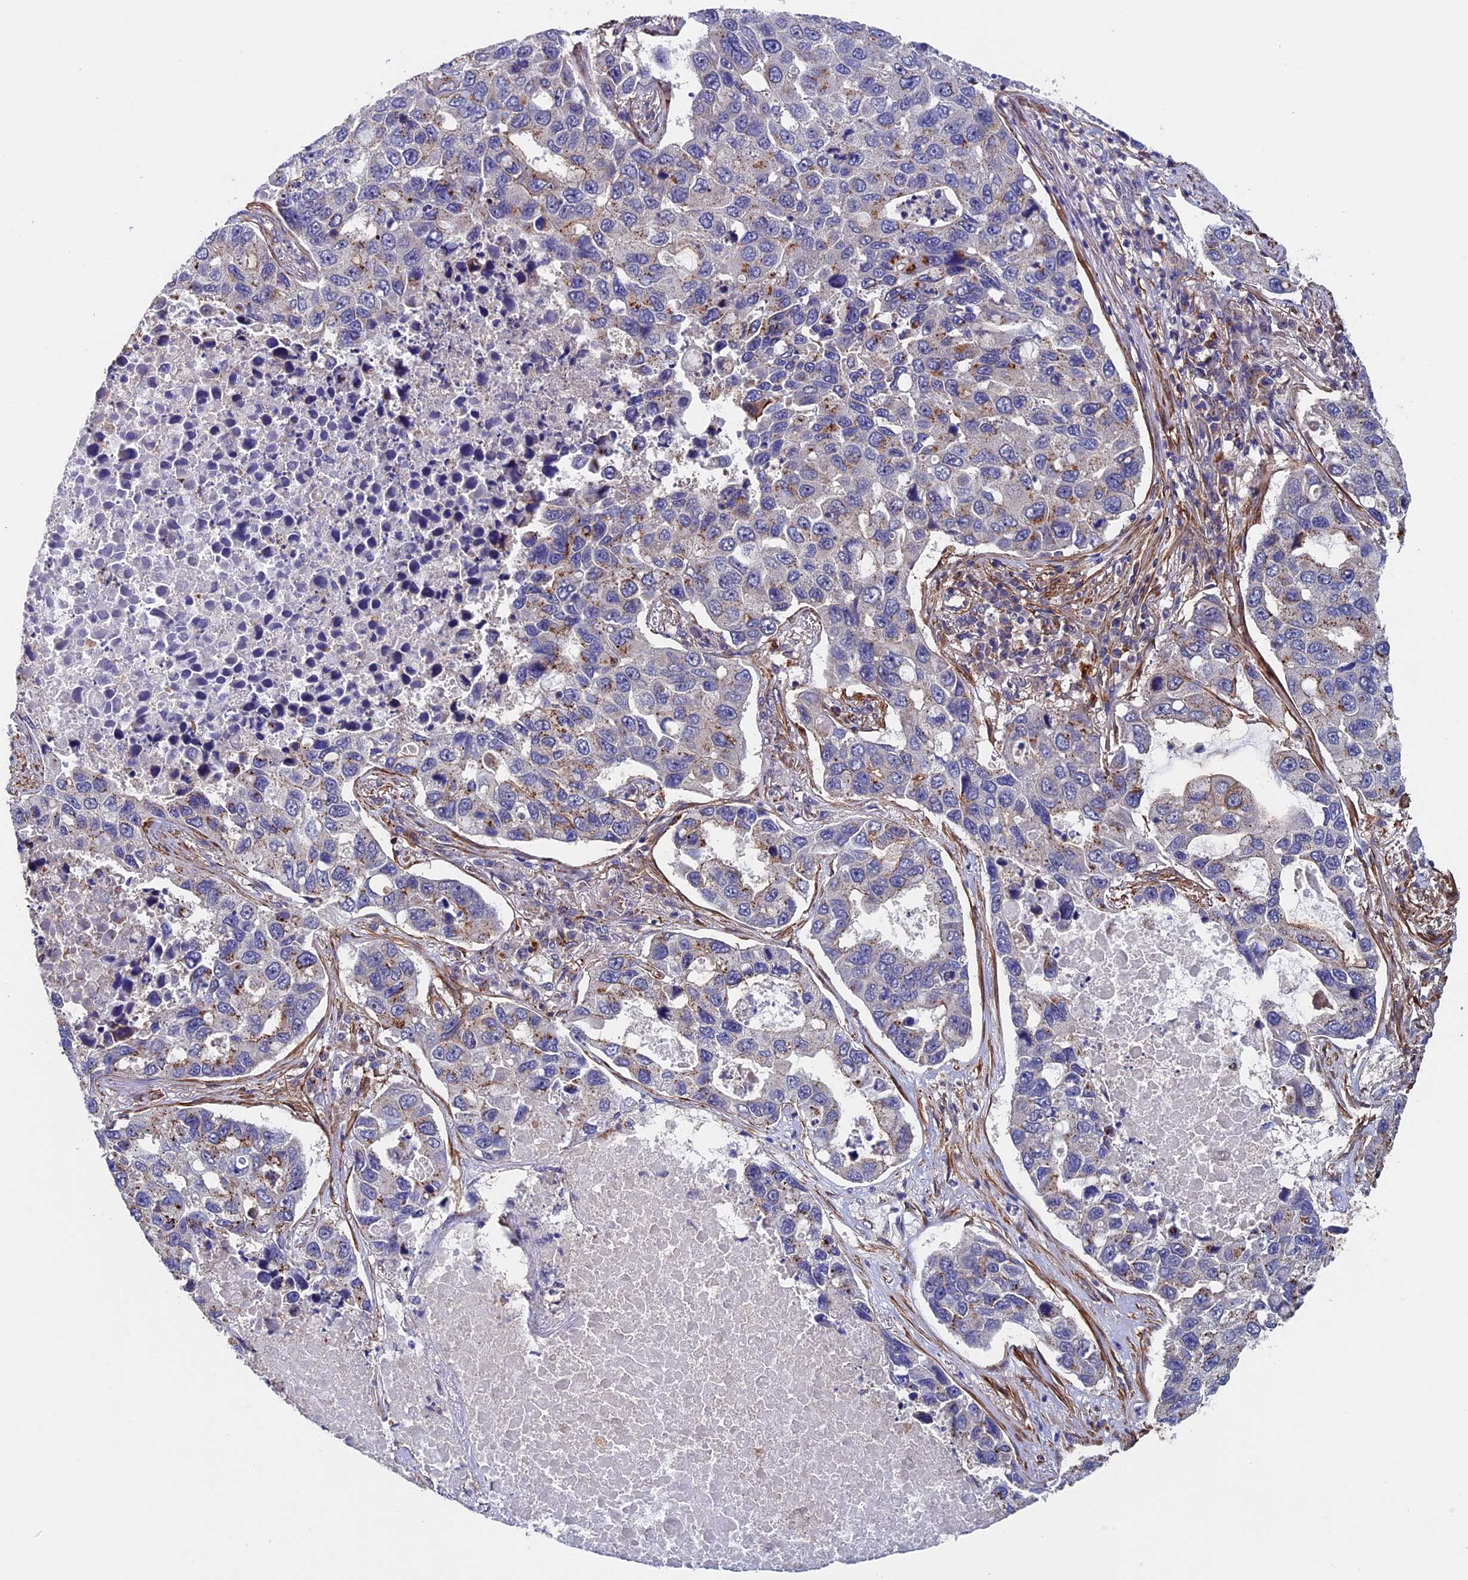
{"staining": {"intensity": "moderate", "quantity": "<25%", "location": "cytoplasmic/membranous"}, "tissue": "lung cancer", "cell_type": "Tumor cells", "image_type": "cancer", "snomed": [{"axis": "morphology", "description": "Adenocarcinoma, NOS"}, {"axis": "topography", "description": "Lung"}], "caption": "About <25% of tumor cells in lung cancer display moderate cytoplasmic/membranous protein expression as visualized by brown immunohistochemical staining.", "gene": "SLC9A5", "patient": {"sex": "male", "age": 64}}